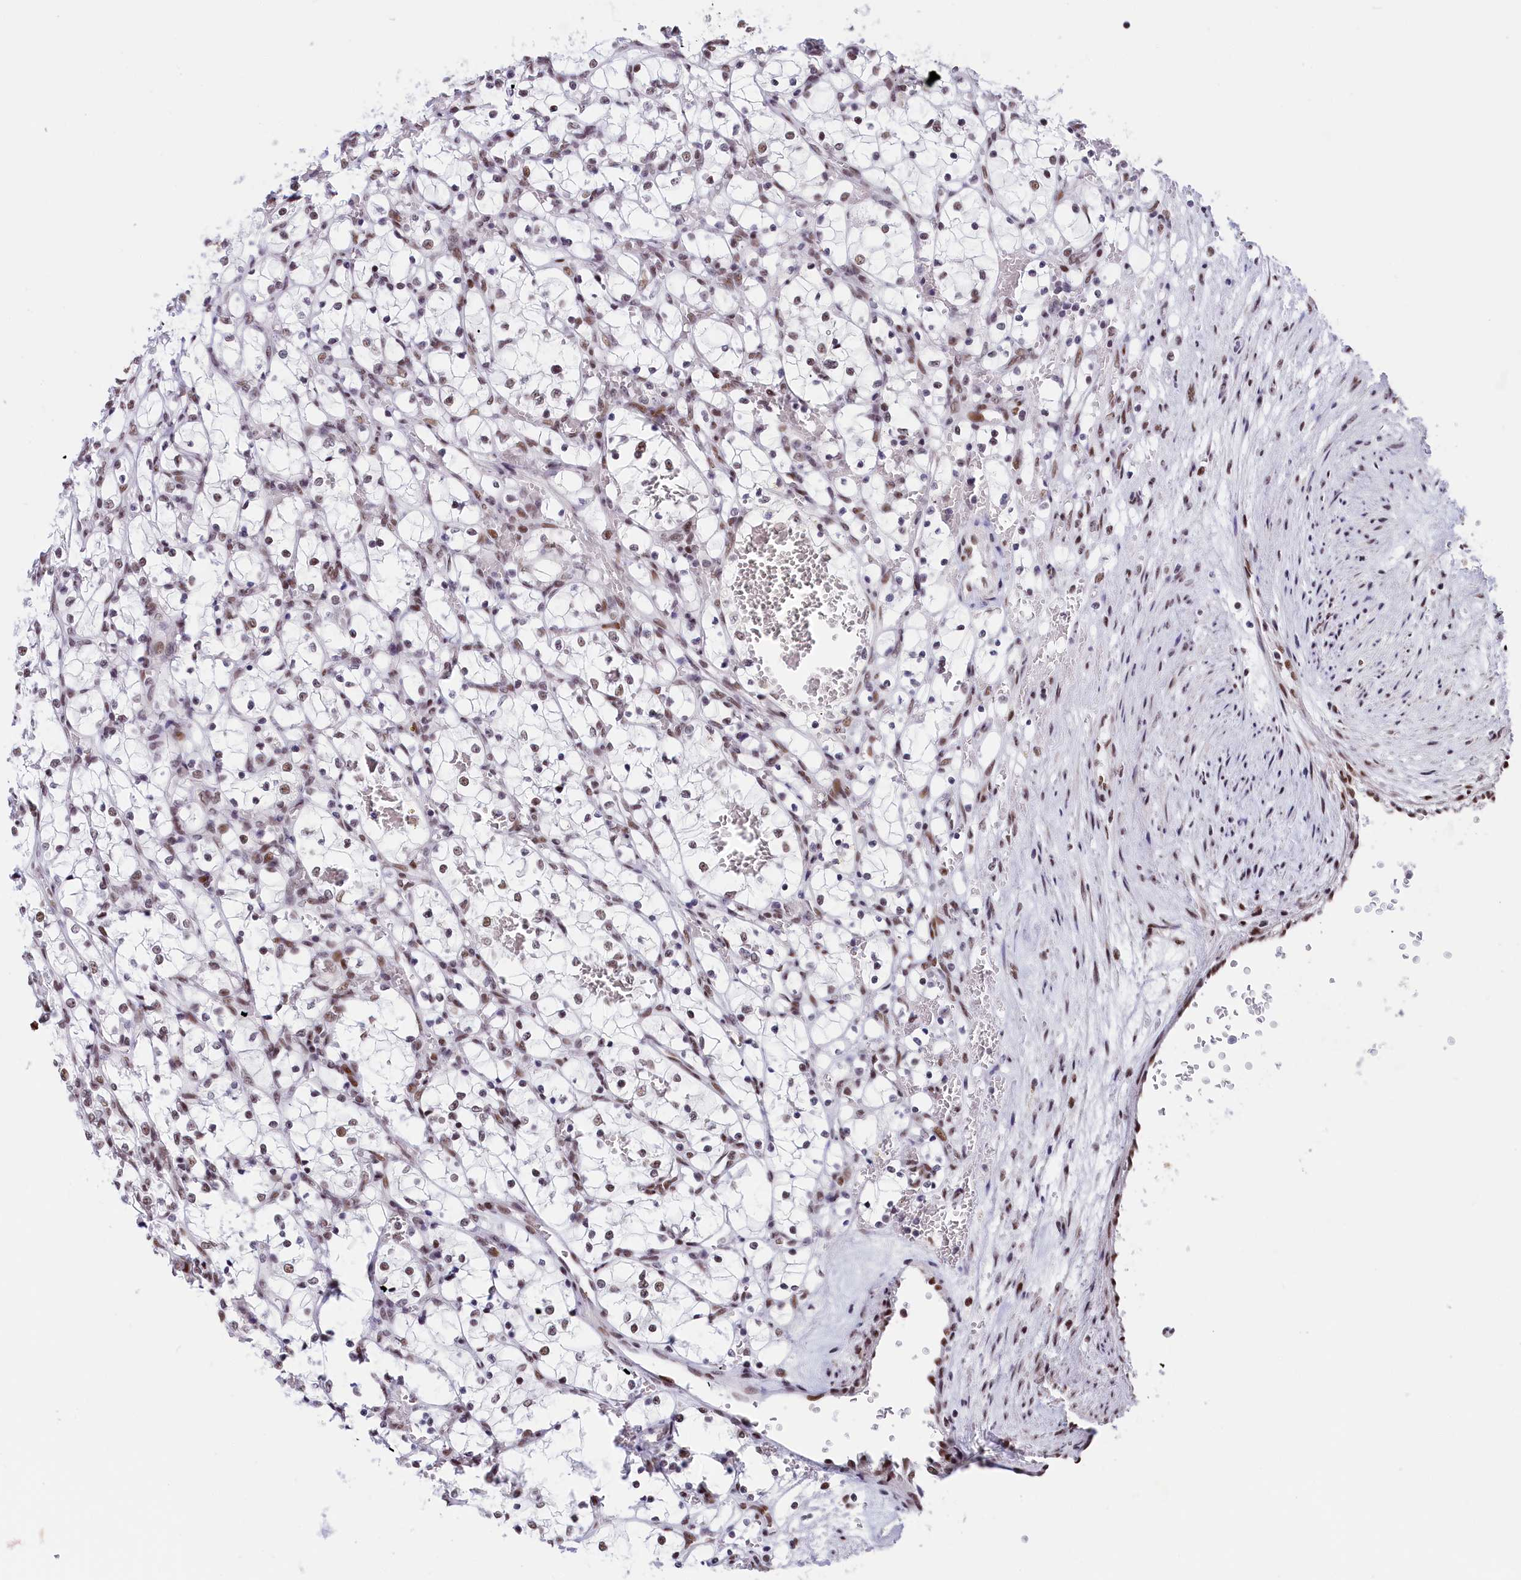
{"staining": {"intensity": "moderate", "quantity": ">75%", "location": "nuclear"}, "tissue": "renal cancer", "cell_type": "Tumor cells", "image_type": "cancer", "snomed": [{"axis": "morphology", "description": "Adenocarcinoma, NOS"}, {"axis": "topography", "description": "Kidney"}], "caption": "The micrograph shows a brown stain indicating the presence of a protein in the nuclear of tumor cells in renal cancer (adenocarcinoma).", "gene": "SNRNP70", "patient": {"sex": "female", "age": 69}}